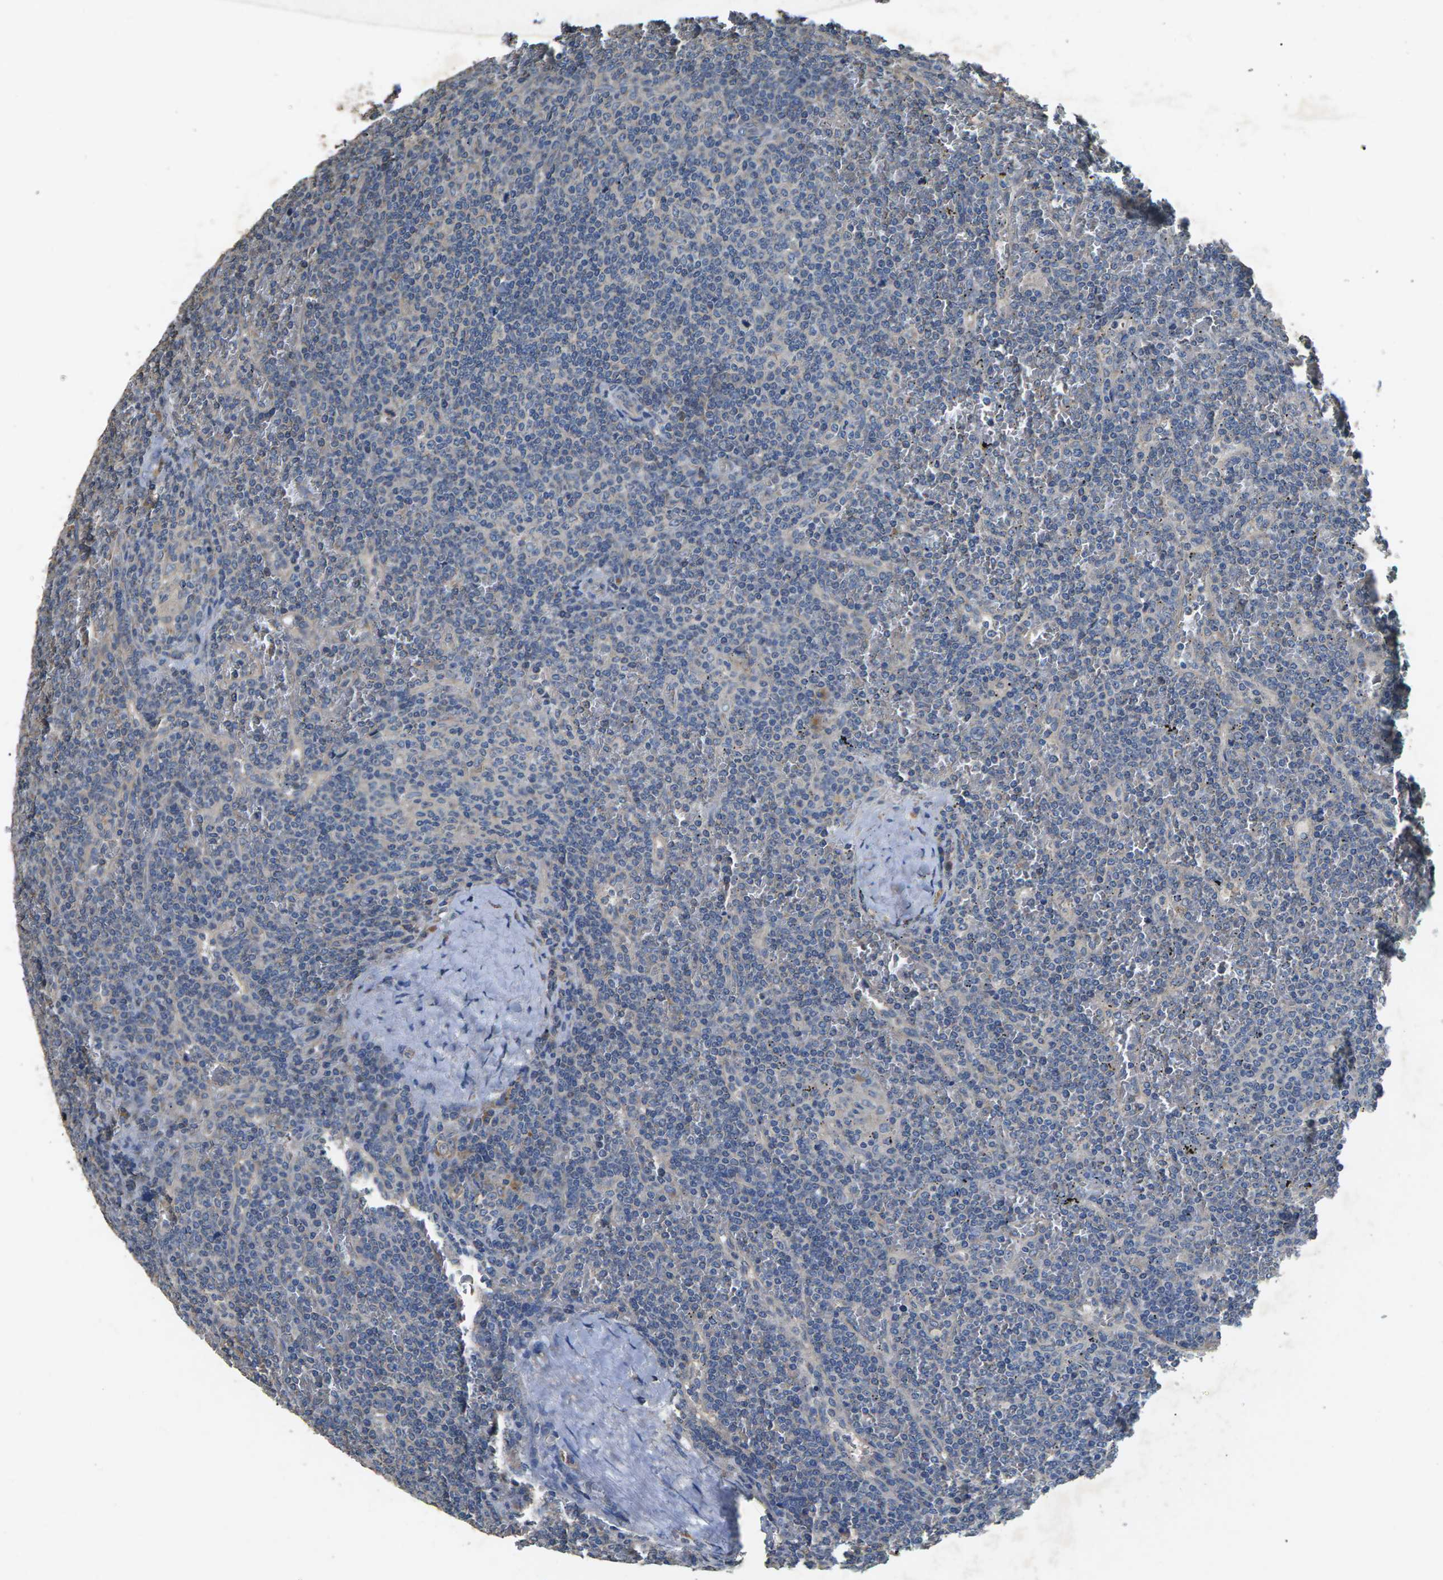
{"staining": {"intensity": "negative", "quantity": "none", "location": "none"}, "tissue": "lymphoma", "cell_type": "Tumor cells", "image_type": "cancer", "snomed": [{"axis": "morphology", "description": "Malignant lymphoma, non-Hodgkin's type, Low grade"}, {"axis": "topography", "description": "Spleen"}], "caption": "The IHC photomicrograph has no significant expression in tumor cells of malignant lymphoma, non-Hodgkin's type (low-grade) tissue.", "gene": "B4GAT1", "patient": {"sex": "female", "age": 19}}